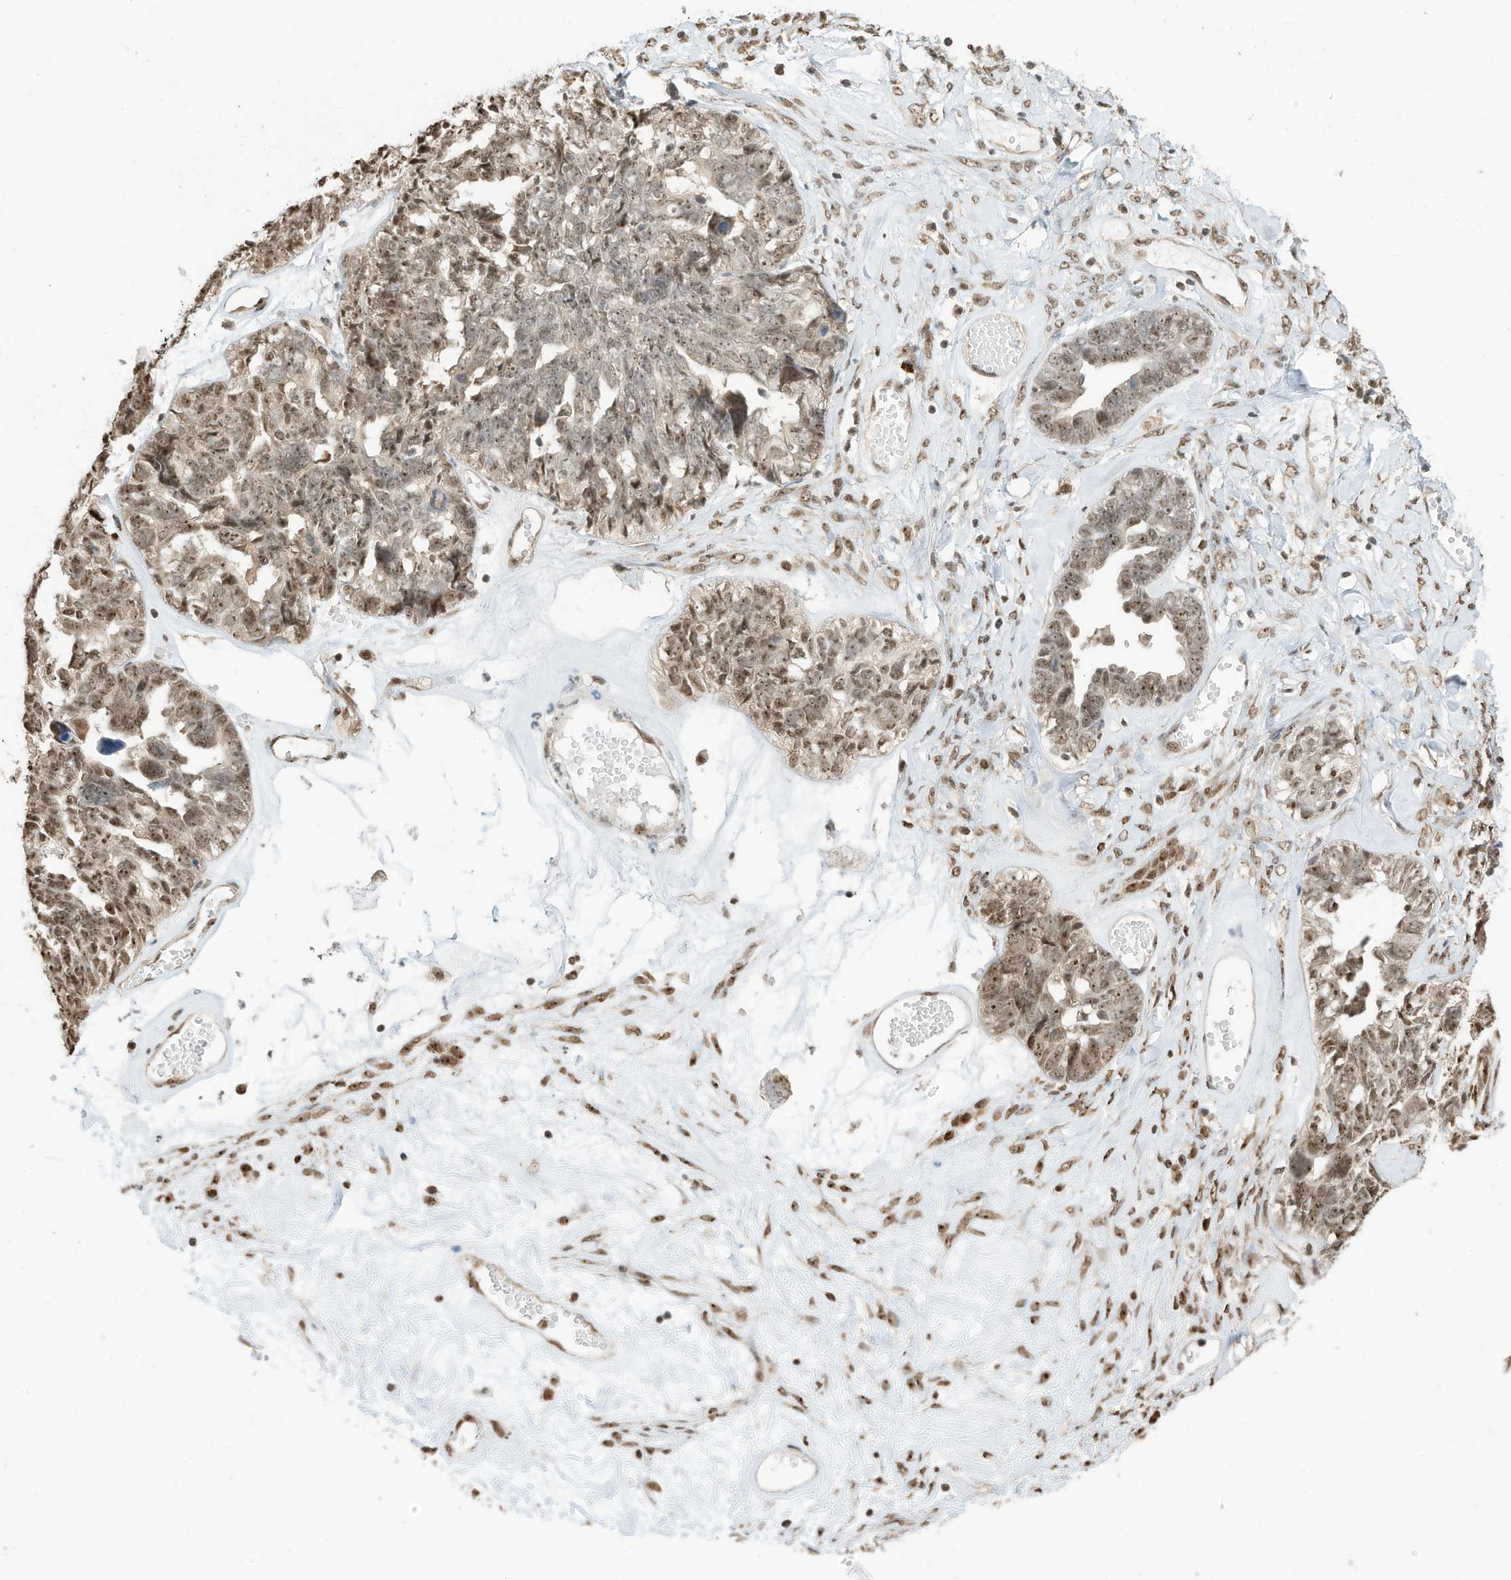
{"staining": {"intensity": "moderate", "quantity": ">75%", "location": "nuclear"}, "tissue": "ovarian cancer", "cell_type": "Tumor cells", "image_type": "cancer", "snomed": [{"axis": "morphology", "description": "Cystadenocarcinoma, serous, NOS"}, {"axis": "topography", "description": "Ovary"}], "caption": "Protein staining of ovarian serous cystadenocarcinoma tissue shows moderate nuclear expression in about >75% of tumor cells.", "gene": "ZNF195", "patient": {"sex": "female", "age": 79}}